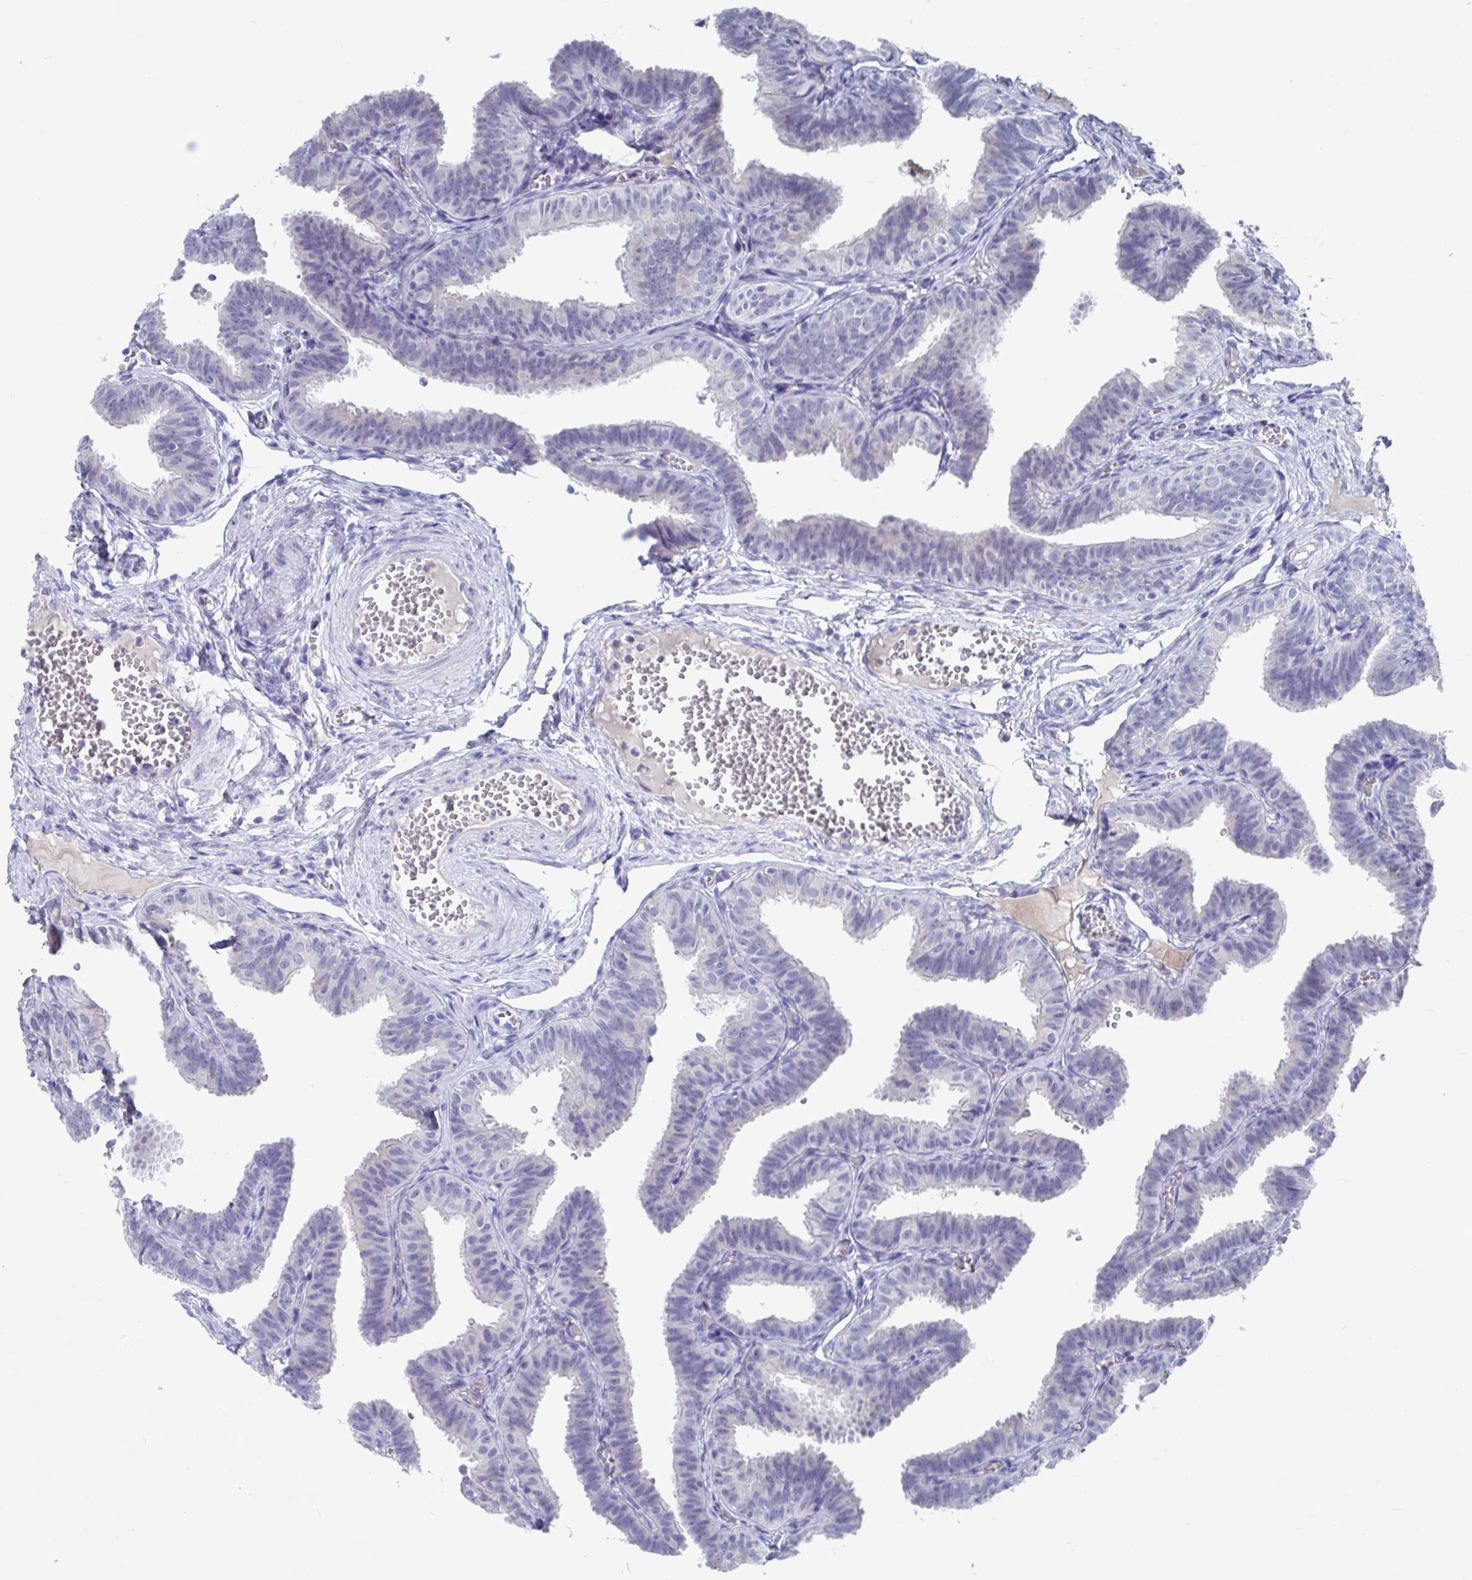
{"staining": {"intensity": "negative", "quantity": "none", "location": "none"}, "tissue": "fallopian tube", "cell_type": "Glandular cells", "image_type": "normal", "snomed": [{"axis": "morphology", "description": "Normal tissue, NOS"}, {"axis": "topography", "description": "Fallopian tube"}], "caption": "Fallopian tube stained for a protein using immunohistochemistry (IHC) displays no staining glandular cells.", "gene": "TAS2R39", "patient": {"sex": "female", "age": 25}}